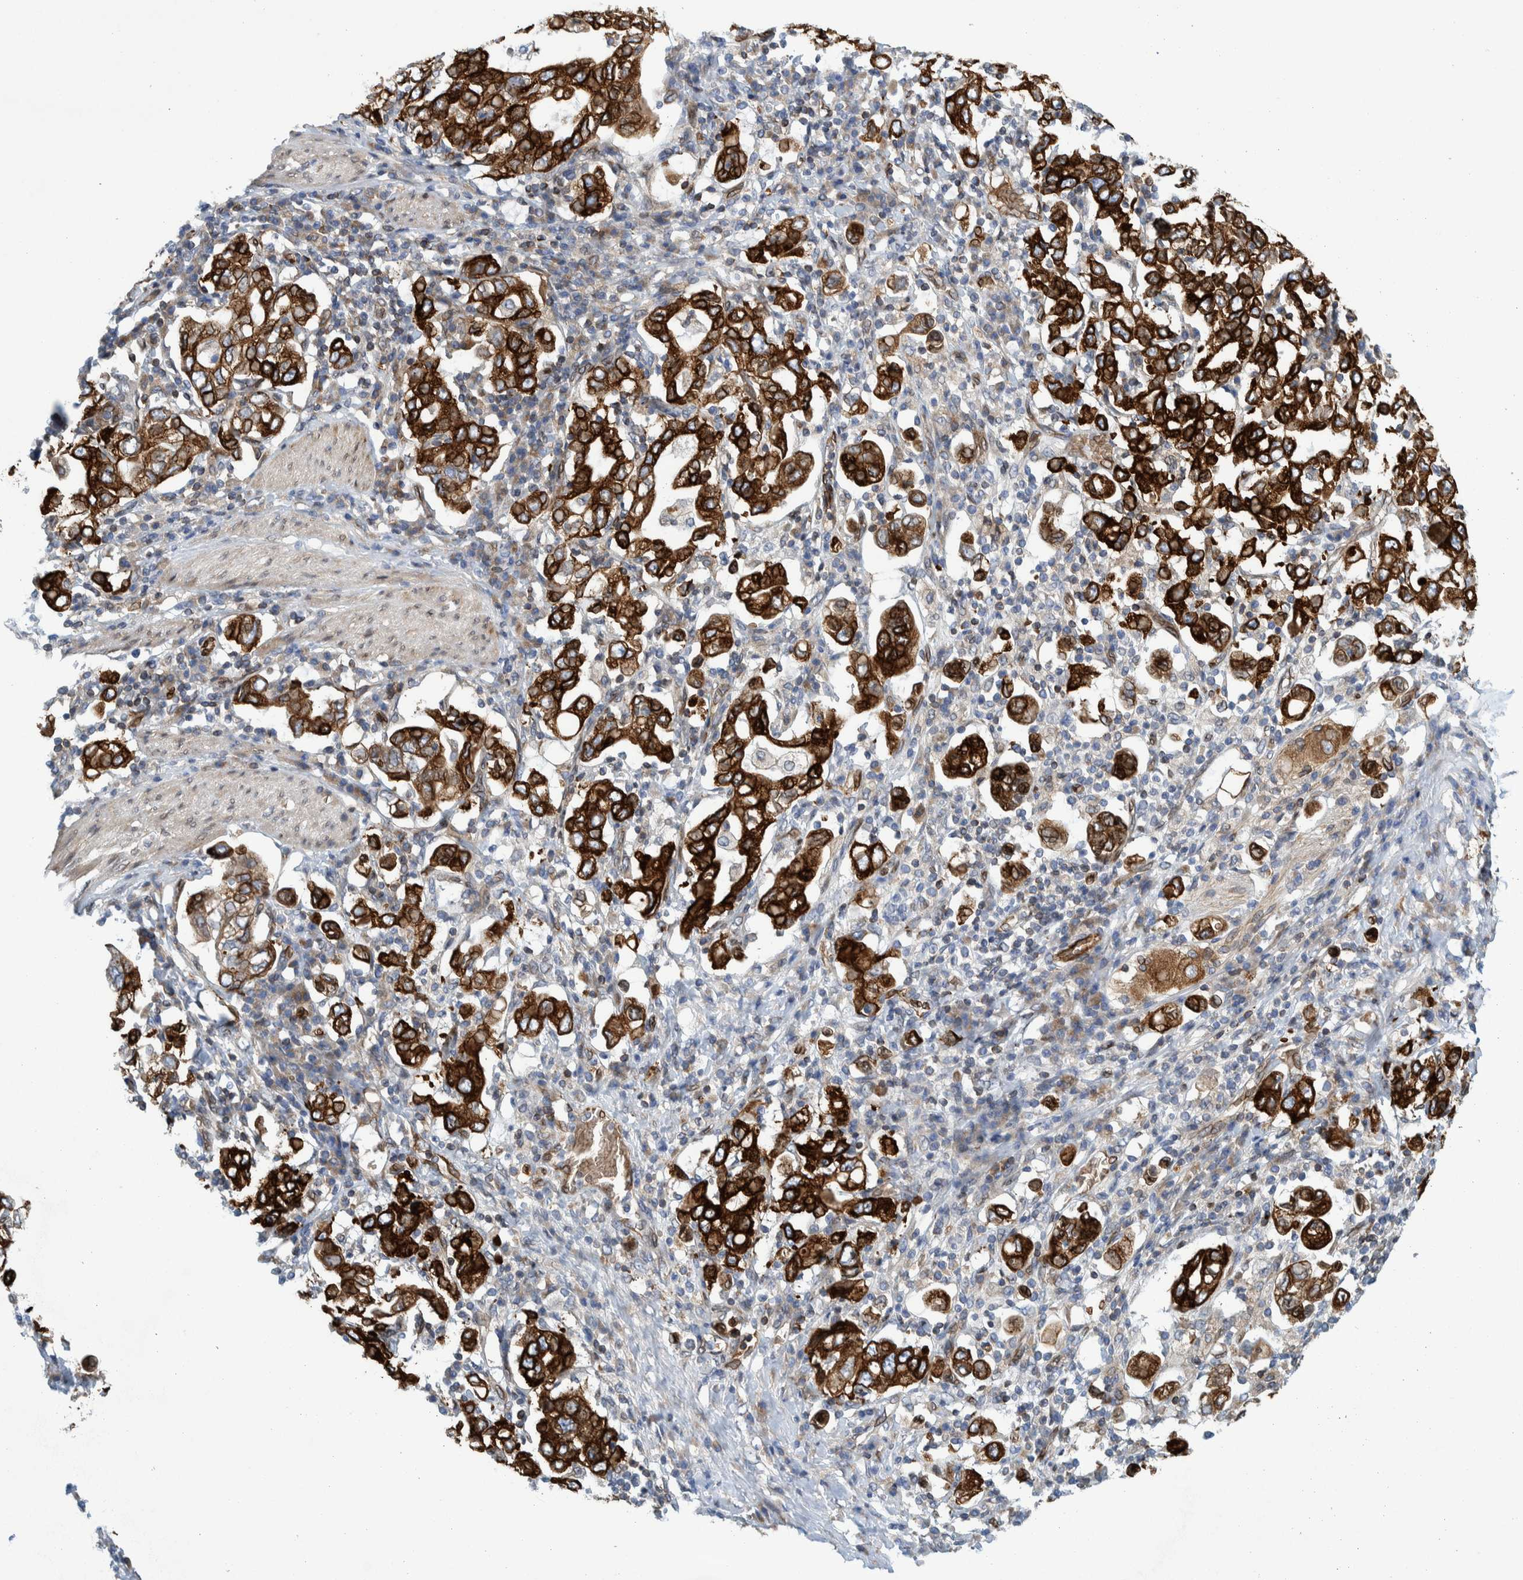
{"staining": {"intensity": "strong", "quantity": ">75%", "location": "cytoplasmic/membranous"}, "tissue": "stomach cancer", "cell_type": "Tumor cells", "image_type": "cancer", "snomed": [{"axis": "morphology", "description": "Adenocarcinoma, NOS"}, {"axis": "topography", "description": "Stomach, upper"}], "caption": "Immunohistochemistry (IHC) histopathology image of human stomach cancer (adenocarcinoma) stained for a protein (brown), which exhibits high levels of strong cytoplasmic/membranous expression in approximately >75% of tumor cells.", "gene": "THEM6", "patient": {"sex": "male", "age": 62}}